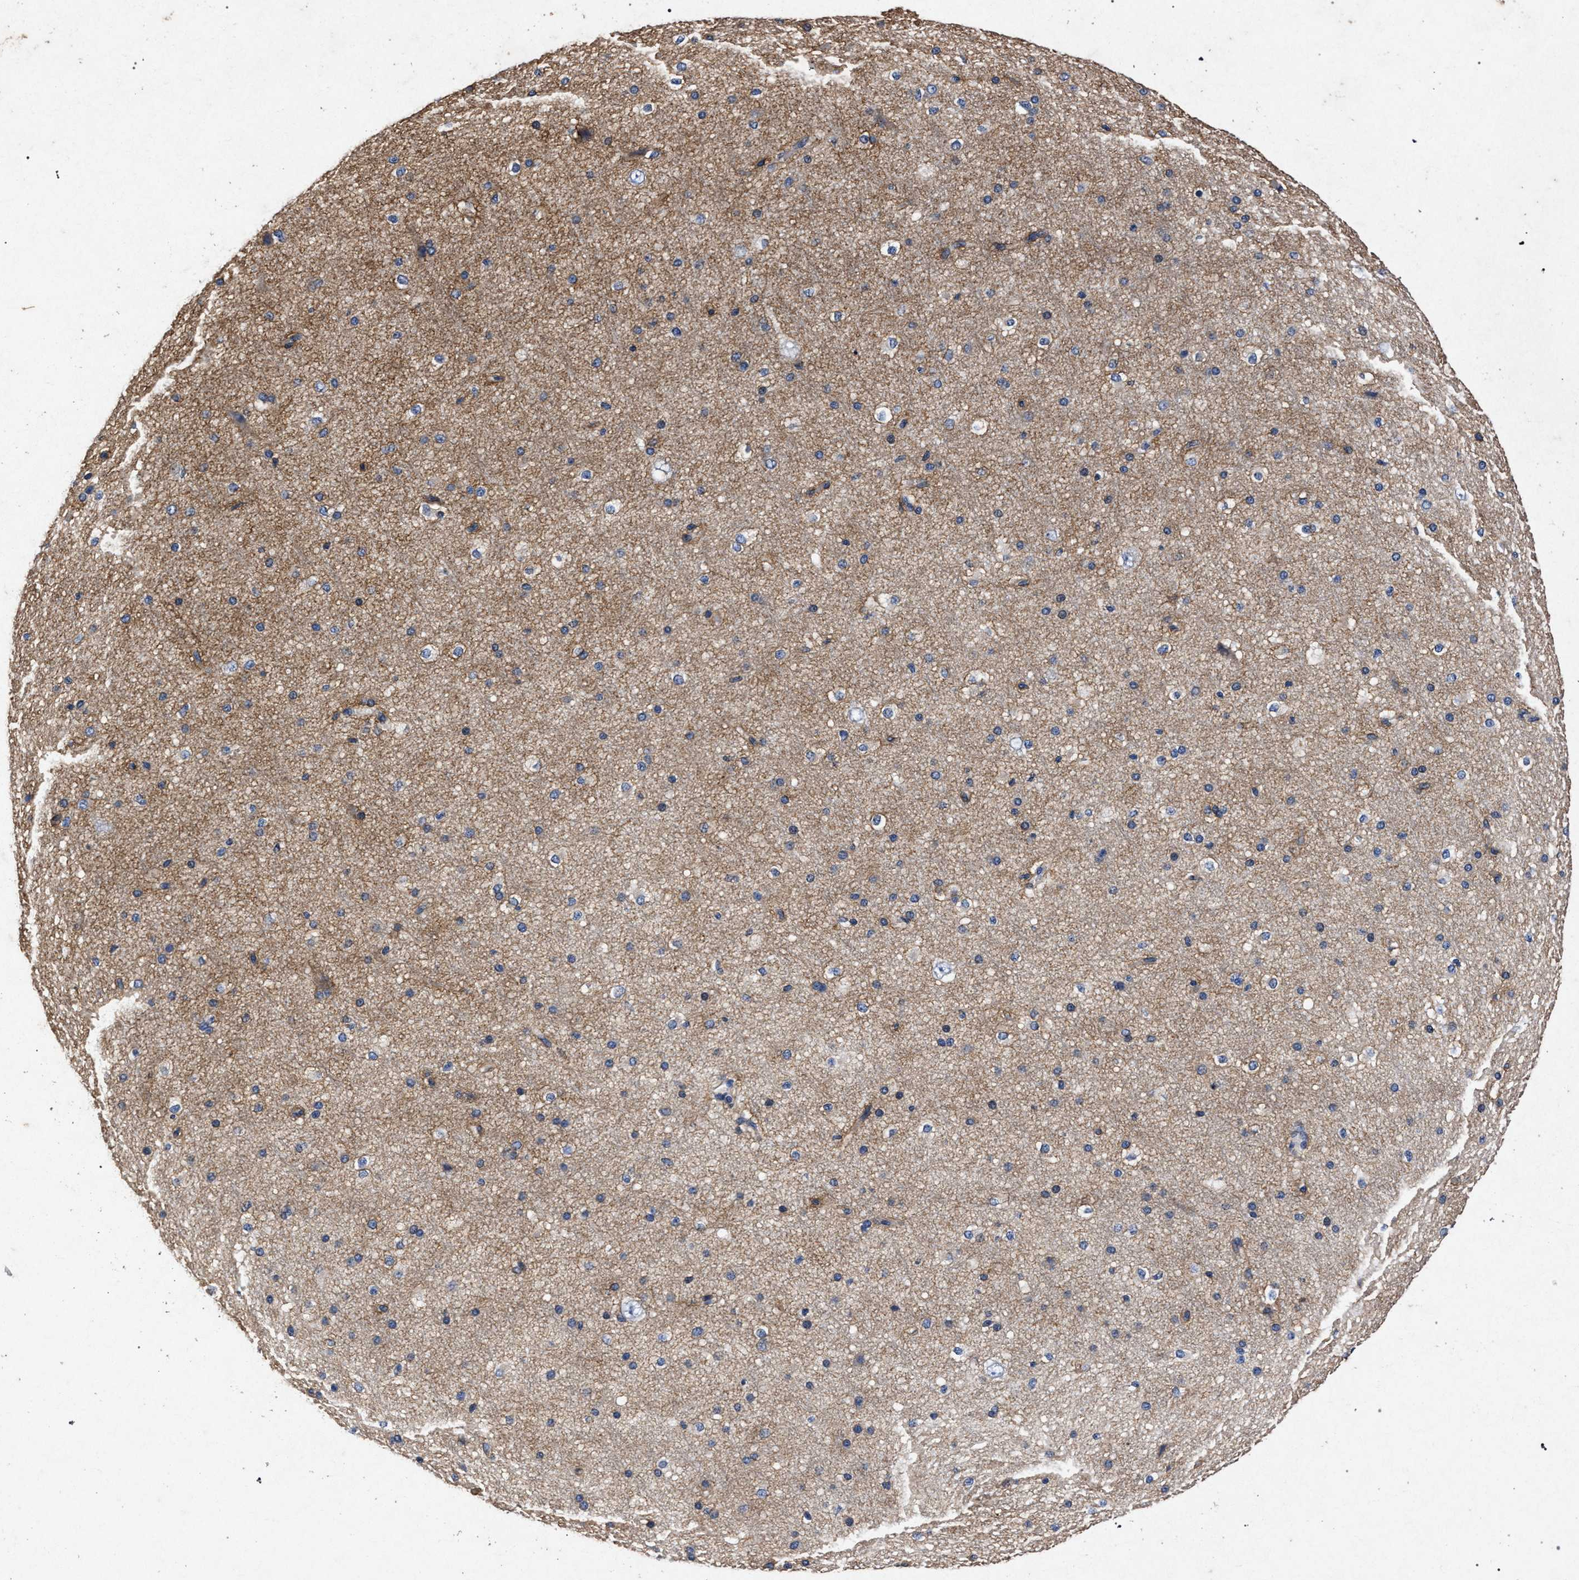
{"staining": {"intensity": "weak", "quantity": ">75%", "location": "cytoplasmic/membranous"}, "tissue": "cerebral cortex", "cell_type": "Endothelial cells", "image_type": "normal", "snomed": [{"axis": "morphology", "description": "Normal tissue, NOS"}, {"axis": "morphology", "description": "Developmental malformation"}, {"axis": "topography", "description": "Cerebral cortex"}], "caption": "Immunohistochemical staining of normal human cerebral cortex reveals weak cytoplasmic/membranous protein staining in about >75% of endothelial cells.", "gene": "ATP1A2", "patient": {"sex": "female", "age": 30}}